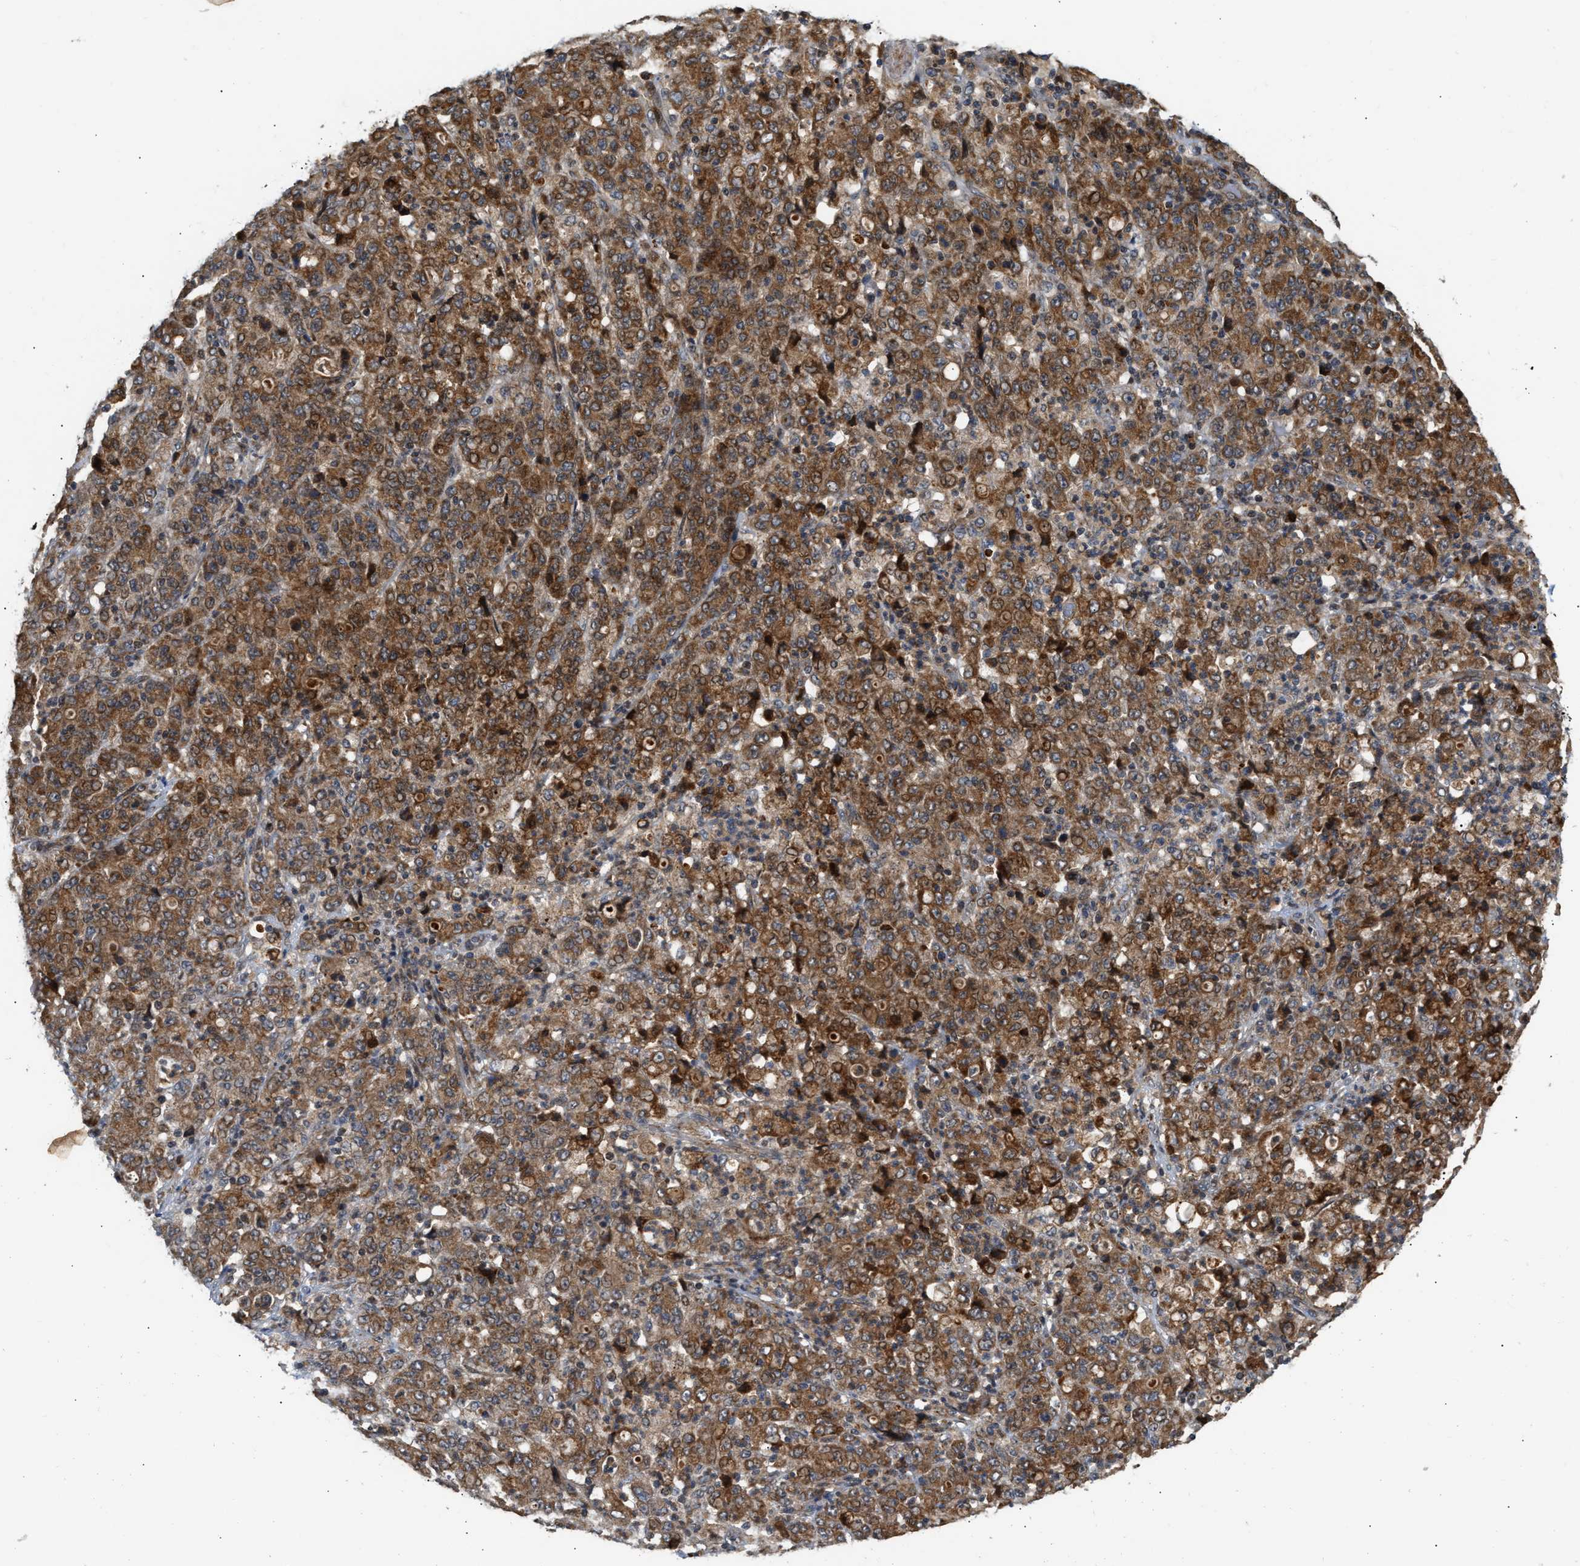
{"staining": {"intensity": "strong", "quantity": ">75%", "location": "cytoplasmic/membranous"}, "tissue": "stomach cancer", "cell_type": "Tumor cells", "image_type": "cancer", "snomed": [{"axis": "morphology", "description": "Adenocarcinoma, NOS"}, {"axis": "topography", "description": "Stomach, lower"}], "caption": "Immunohistochemical staining of human adenocarcinoma (stomach) shows high levels of strong cytoplasmic/membranous expression in approximately >75% of tumor cells.", "gene": "EXTL2", "patient": {"sex": "female", "age": 71}}